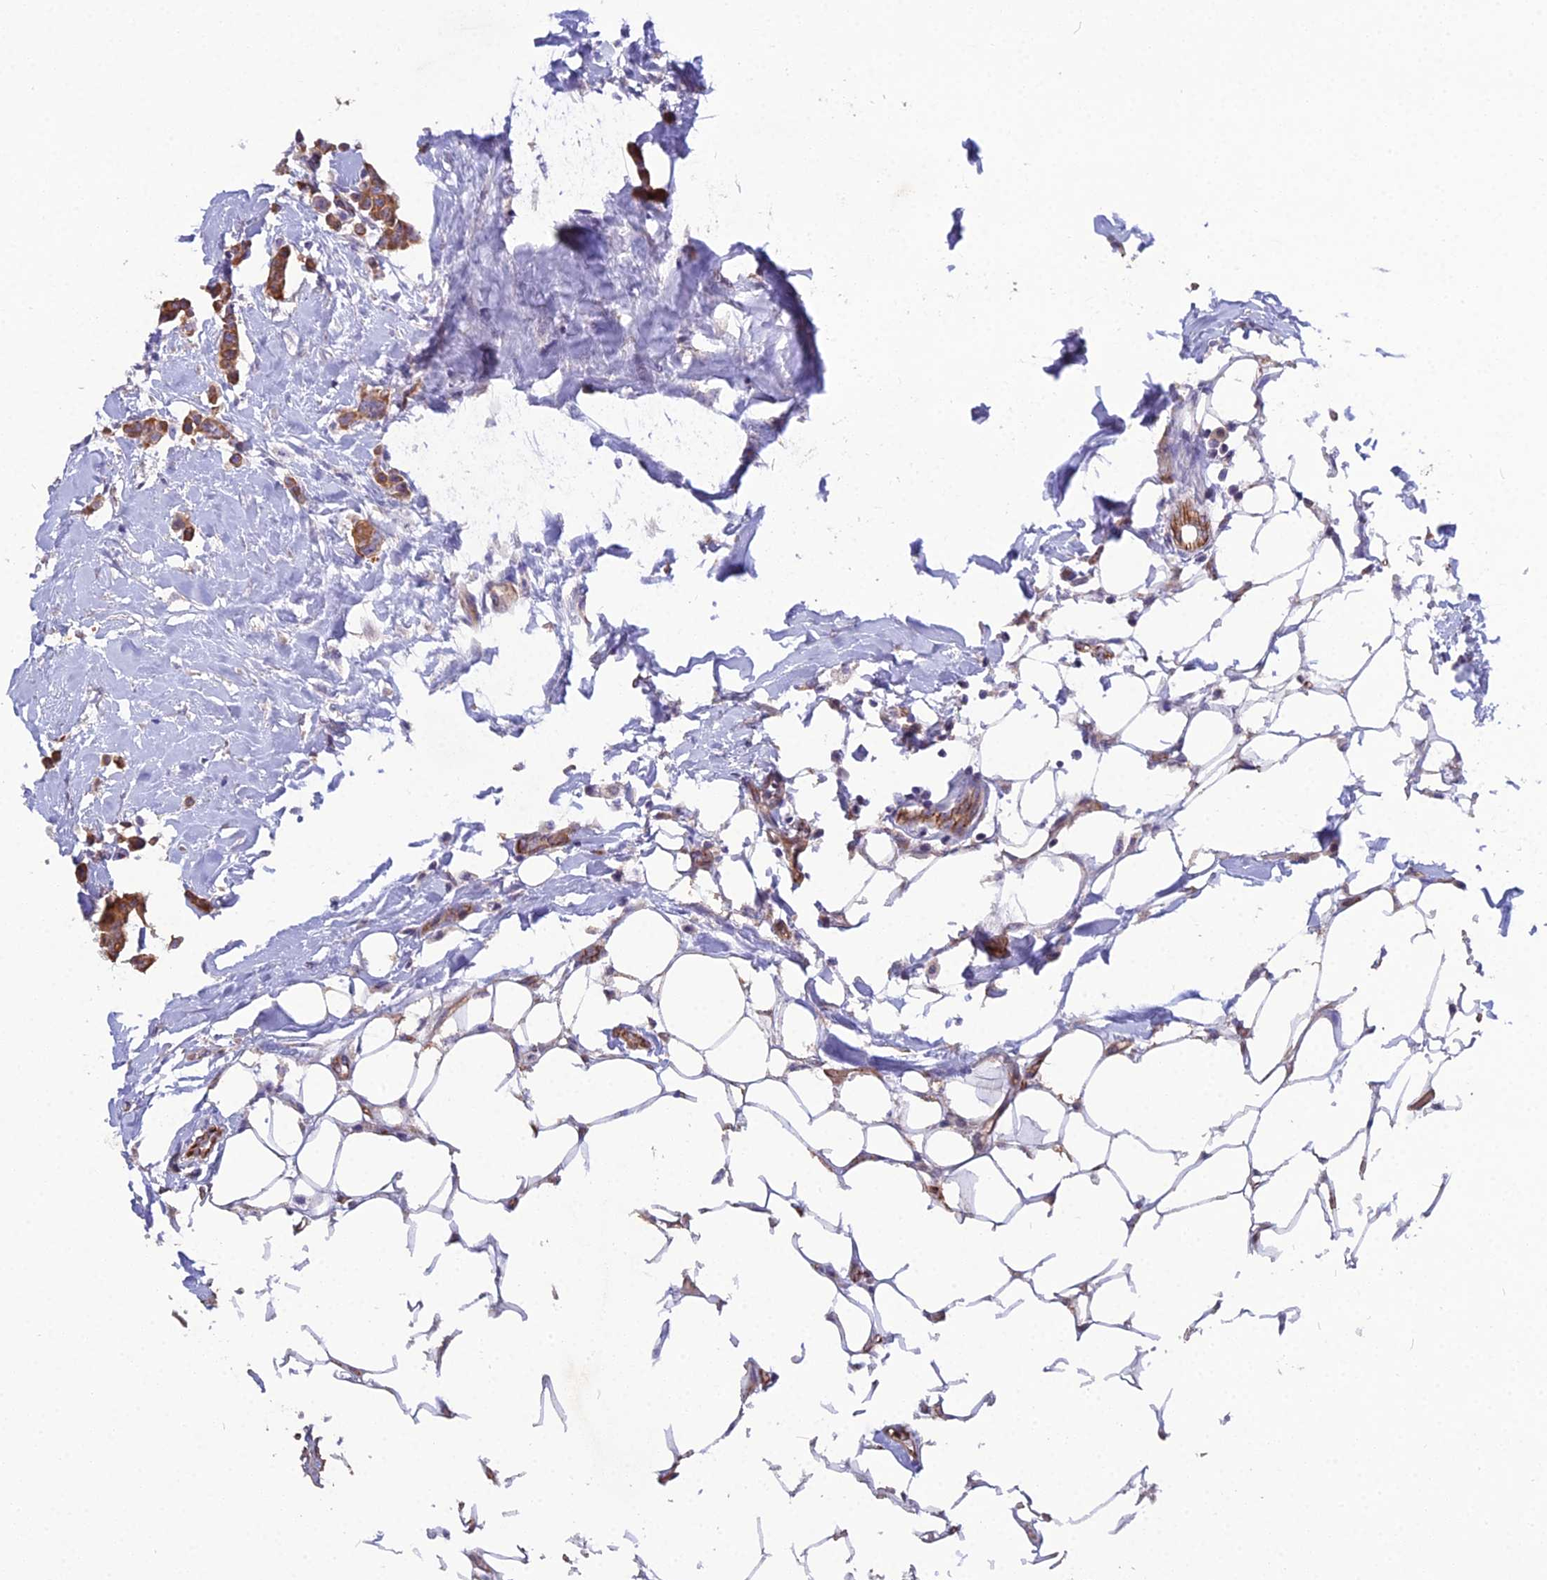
{"staining": {"intensity": "moderate", "quantity": ">75%", "location": "cytoplasmic/membranous"}, "tissue": "breast cancer", "cell_type": "Tumor cells", "image_type": "cancer", "snomed": [{"axis": "morphology", "description": "Duct carcinoma"}, {"axis": "topography", "description": "Breast"}], "caption": "Immunohistochemical staining of human breast cancer (invasive ductal carcinoma) reveals medium levels of moderate cytoplasmic/membranous expression in about >75% of tumor cells.", "gene": "CFAP47", "patient": {"sex": "female", "age": 40}}